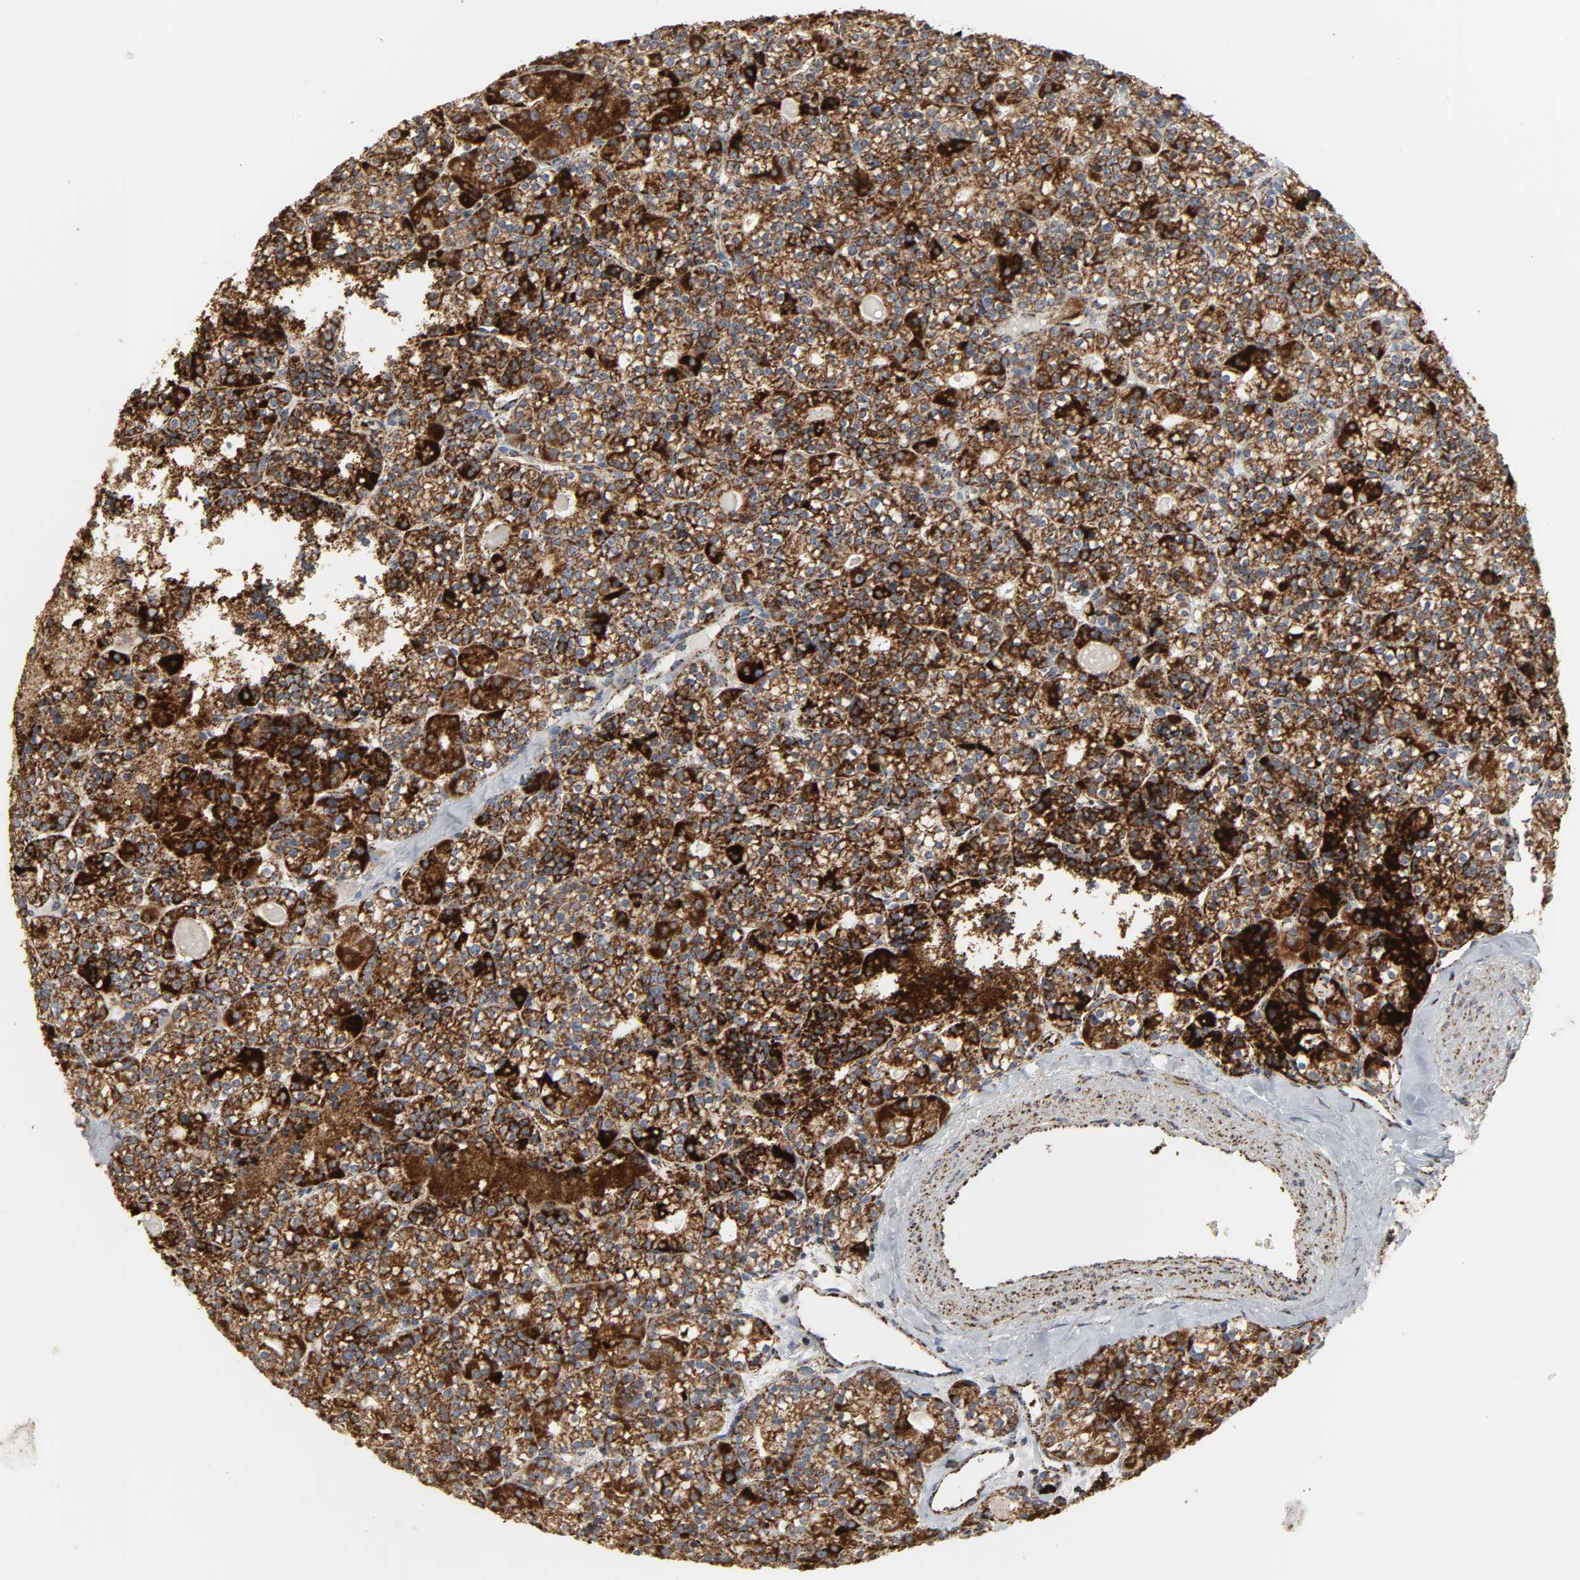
{"staining": {"intensity": "strong", "quantity": ">75%", "location": "cytoplasmic/membranous"}, "tissue": "parathyroid gland", "cell_type": "Glandular cells", "image_type": "normal", "snomed": [{"axis": "morphology", "description": "Normal tissue, NOS"}, {"axis": "topography", "description": "Parathyroid gland"}], "caption": "Unremarkable parathyroid gland was stained to show a protein in brown. There is high levels of strong cytoplasmic/membranous staining in approximately >75% of glandular cells.", "gene": "ACAT1", "patient": {"sex": "female", "age": 64}}